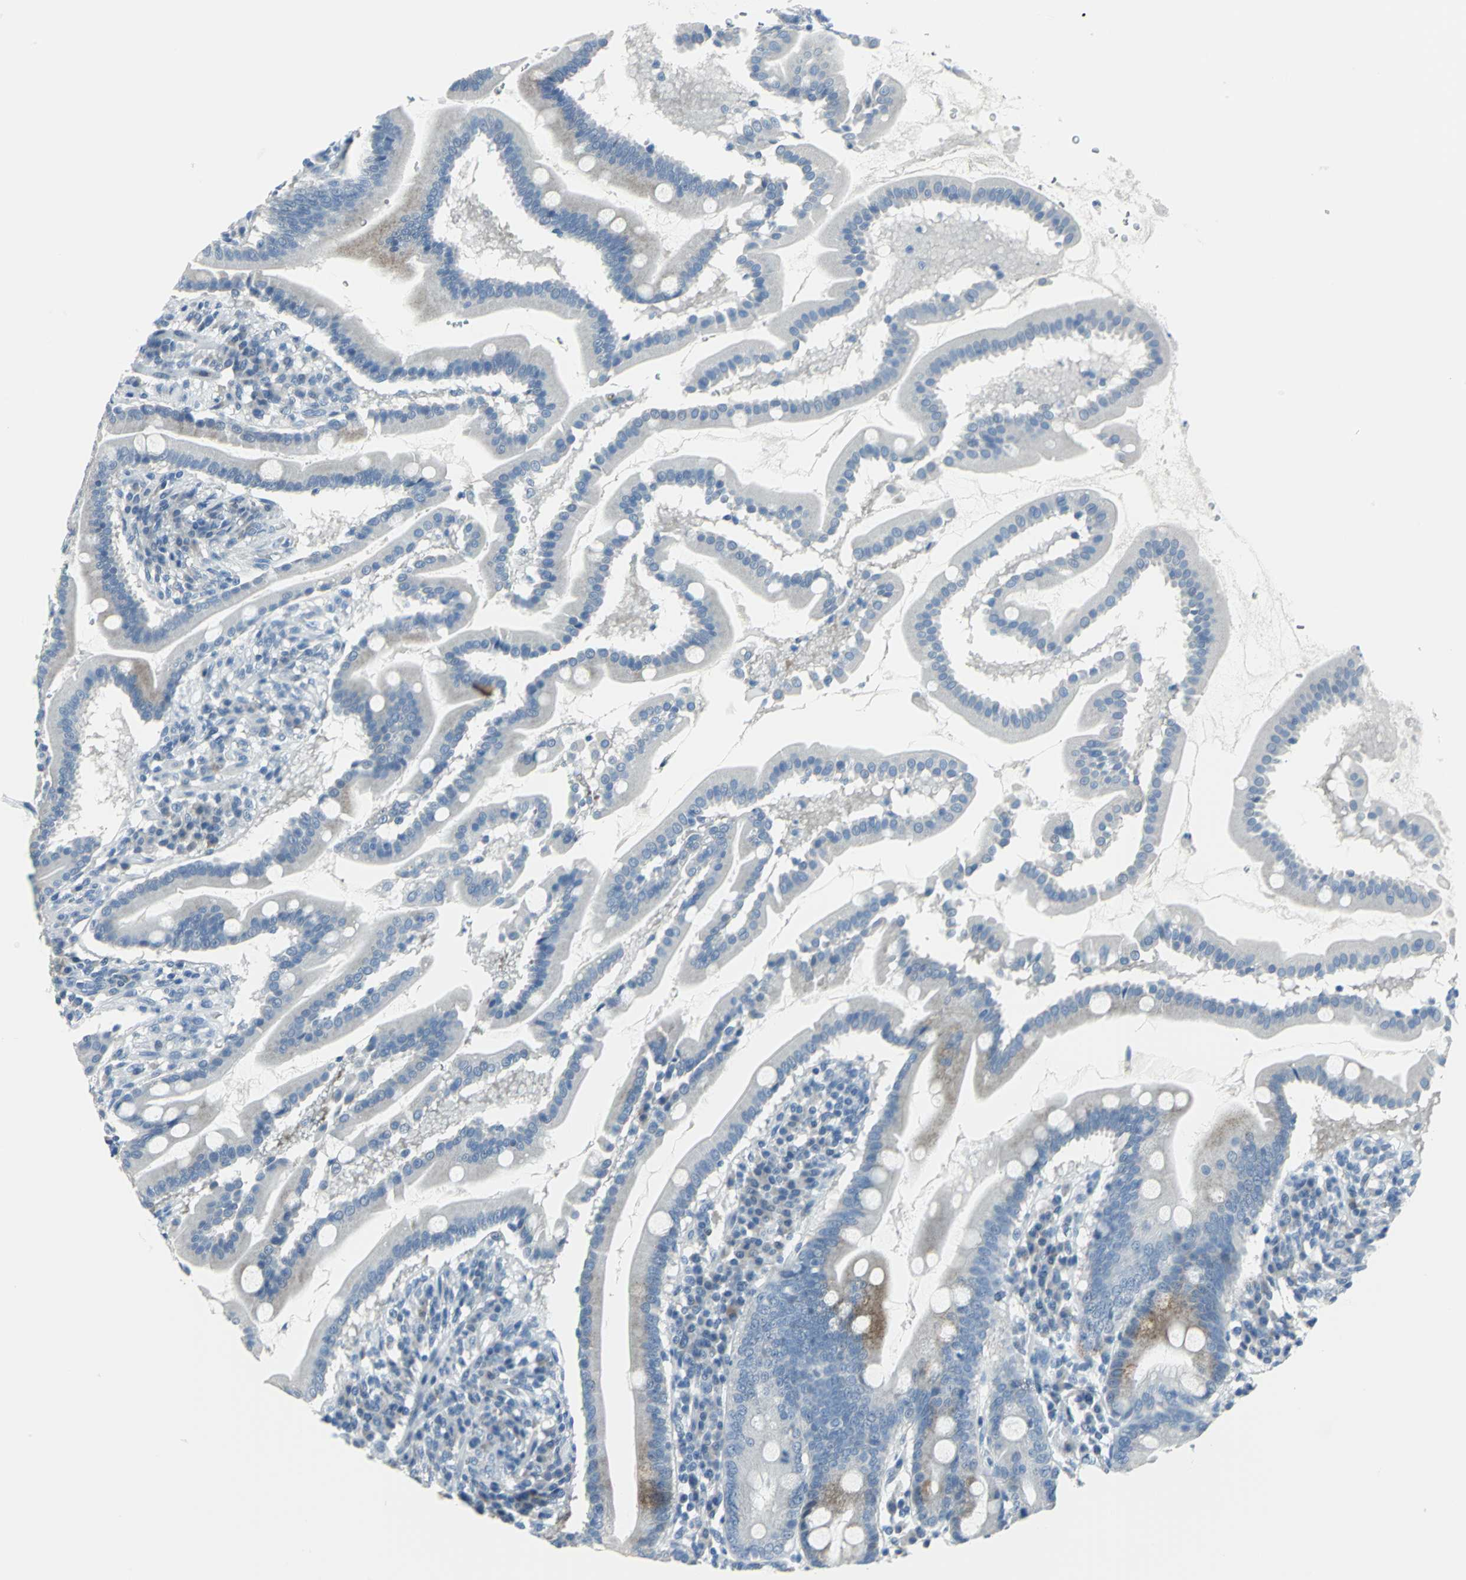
{"staining": {"intensity": "moderate", "quantity": "<25%", "location": "cytoplasmic/membranous"}, "tissue": "duodenum", "cell_type": "Glandular cells", "image_type": "normal", "snomed": [{"axis": "morphology", "description": "Normal tissue, NOS"}, {"axis": "topography", "description": "Duodenum"}], "caption": "Moderate cytoplasmic/membranous protein expression is present in approximately <25% of glandular cells in duodenum. (DAB = brown stain, brightfield microscopy at high magnification).", "gene": "DNAI2", "patient": {"sex": "male", "age": 50}}